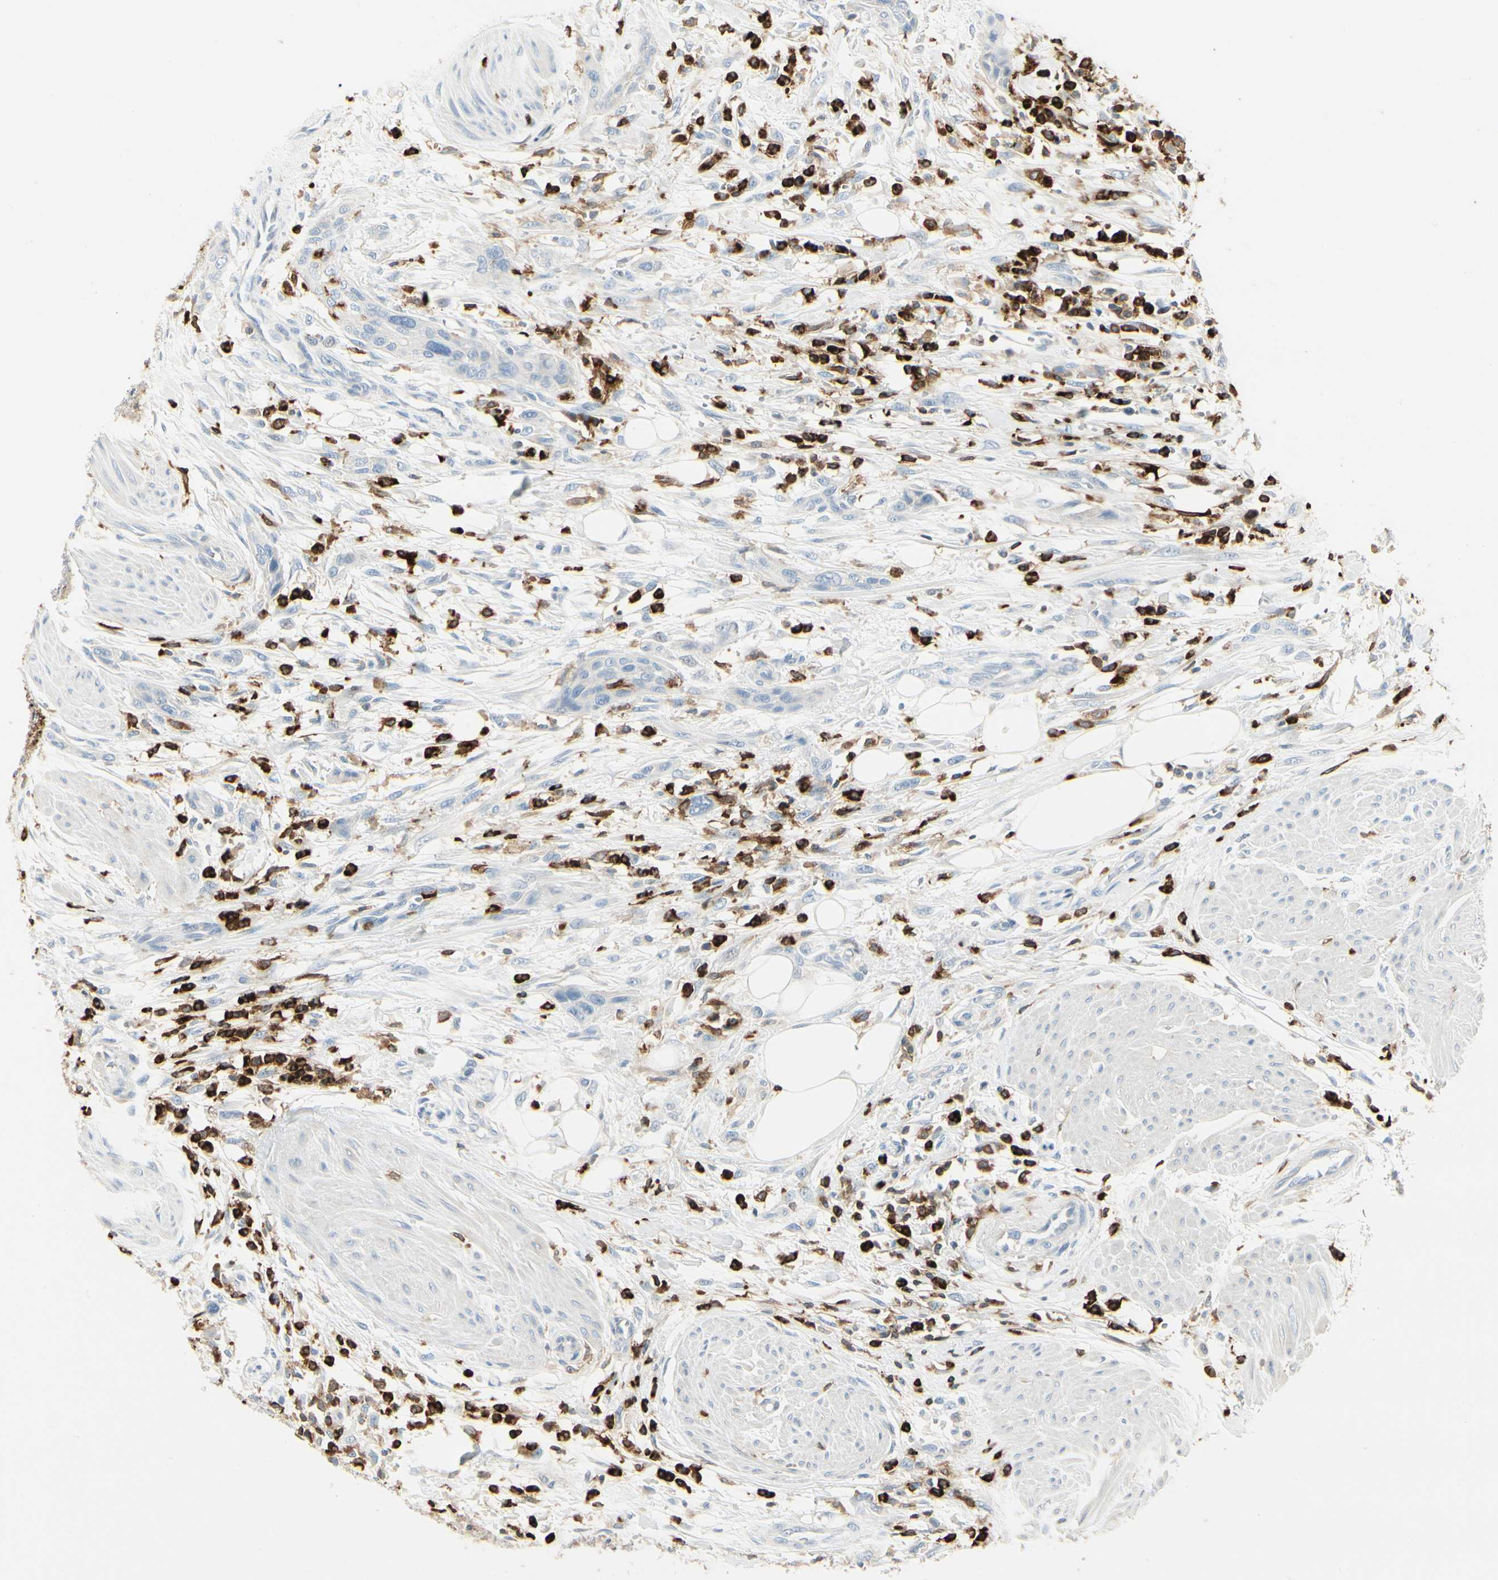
{"staining": {"intensity": "negative", "quantity": "none", "location": "none"}, "tissue": "urothelial cancer", "cell_type": "Tumor cells", "image_type": "cancer", "snomed": [{"axis": "morphology", "description": "Urothelial carcinoma, High grade"}, {"axis": "topography", "description": "Urinary bladder"}], "caption": "High power microscopy image of an immunohistochemistry (IHC) image of urothelial carcinoma (high-grade), revealing no significant staining in tumor cells. (Immunohistochemistry (ihc), brightfield microscopy, high magnification).", "gene": "ITGB2", "patient": {"sex": "male", "age": 35}}